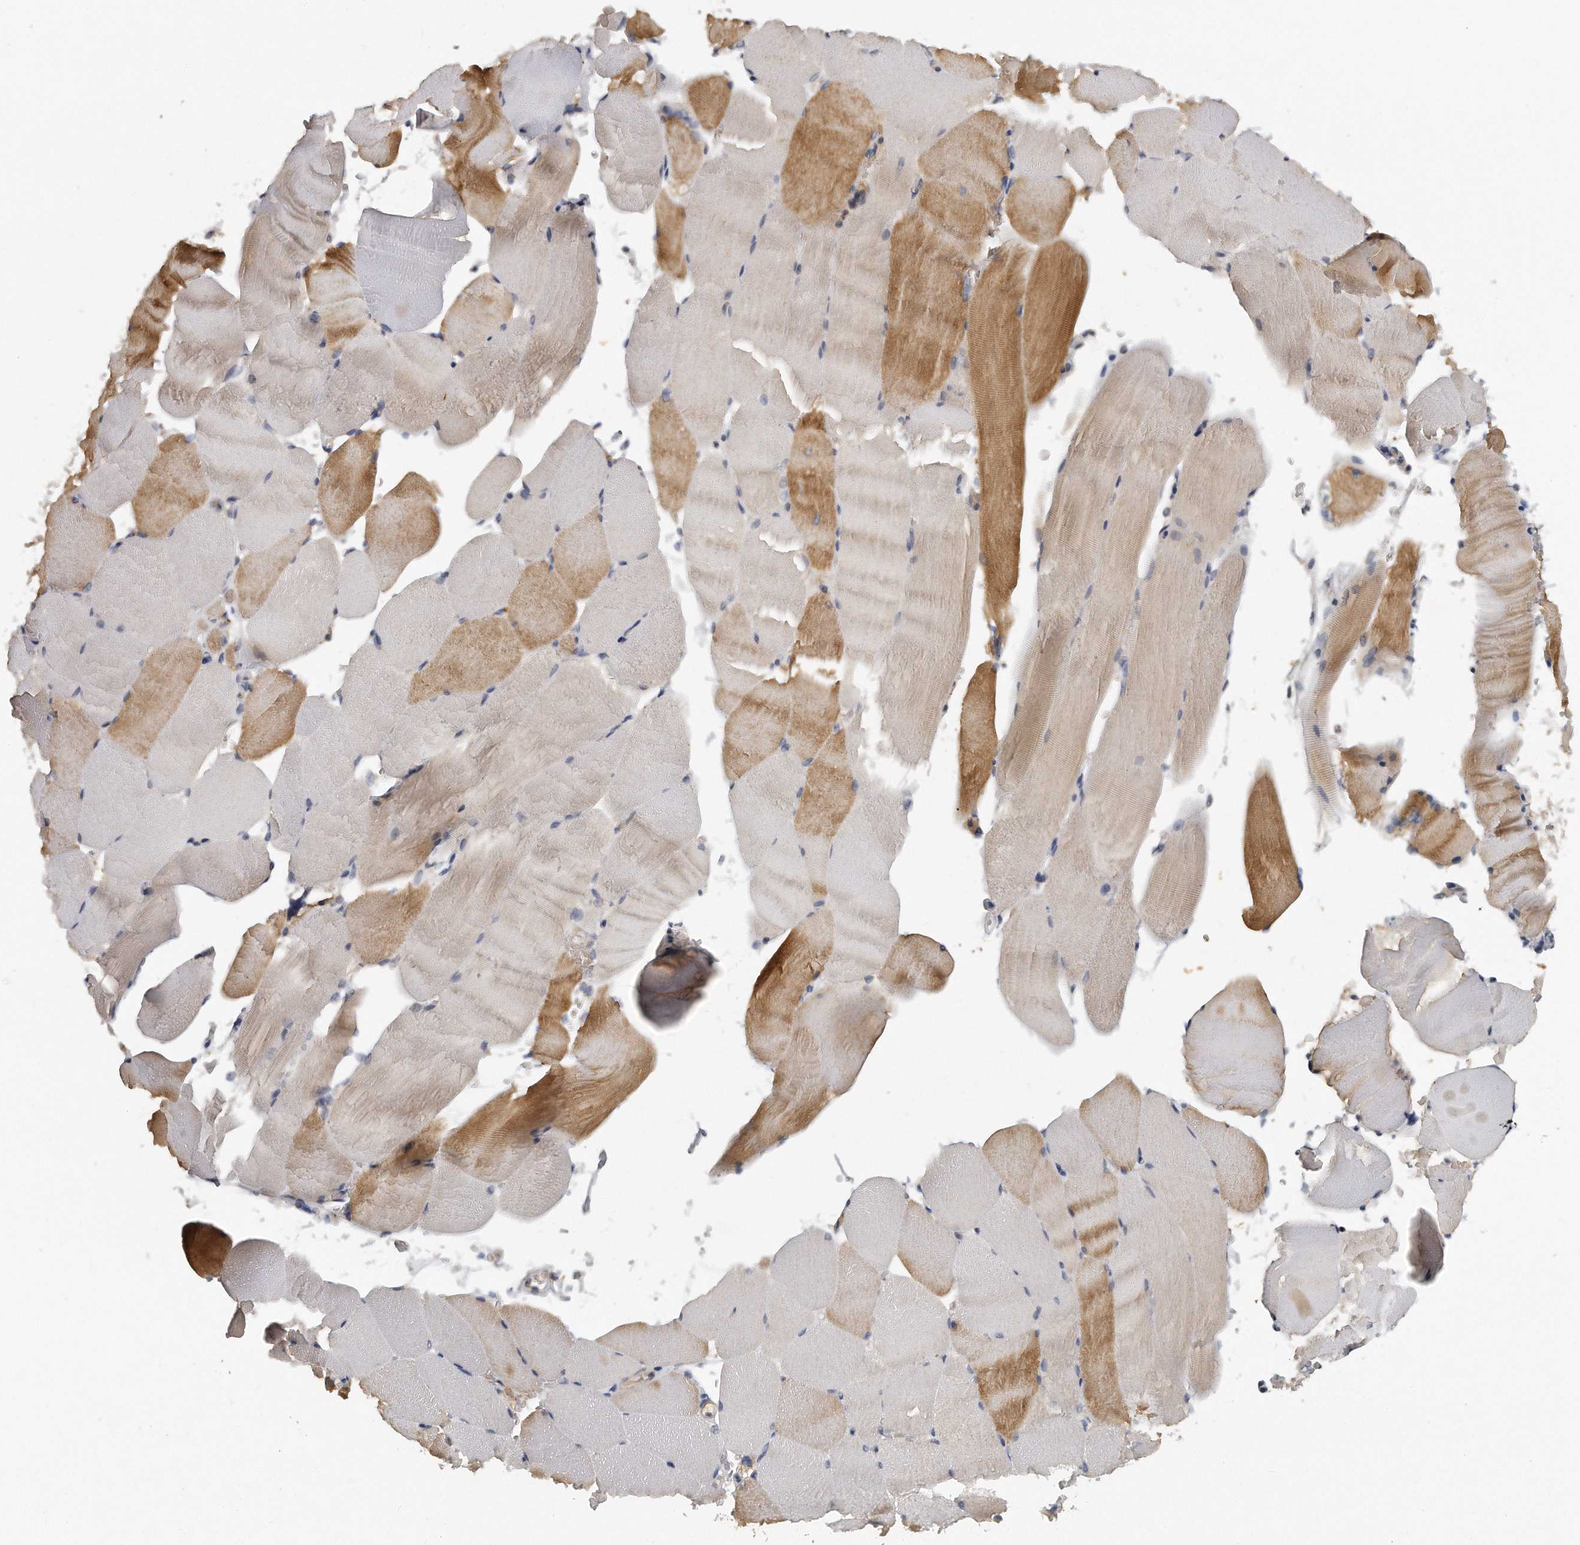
{"staining": {"intensity": "moderate", "quantity": "<25%", "location": "cytoplasmic/membranous"}, "tissue": "skeletal muscle", "cell_type": "Myocytes", "image_type": "normal", "snomed": [{"axis": "morphology", "description": "Normal tissue, NOS"}, {"axis": "topography", "description": "Skeletal muscle"}, {"axis": "topography", "description": "Parathyroid gland"}], "caption": "Protein expression analysis of normal skeletal muscle reveals moderate cytoplasmic/membranous positivity in approximately <25% of myocytes.", "gene": "TRAPPC14", "patient": {"sex": "female", "age": 37}}